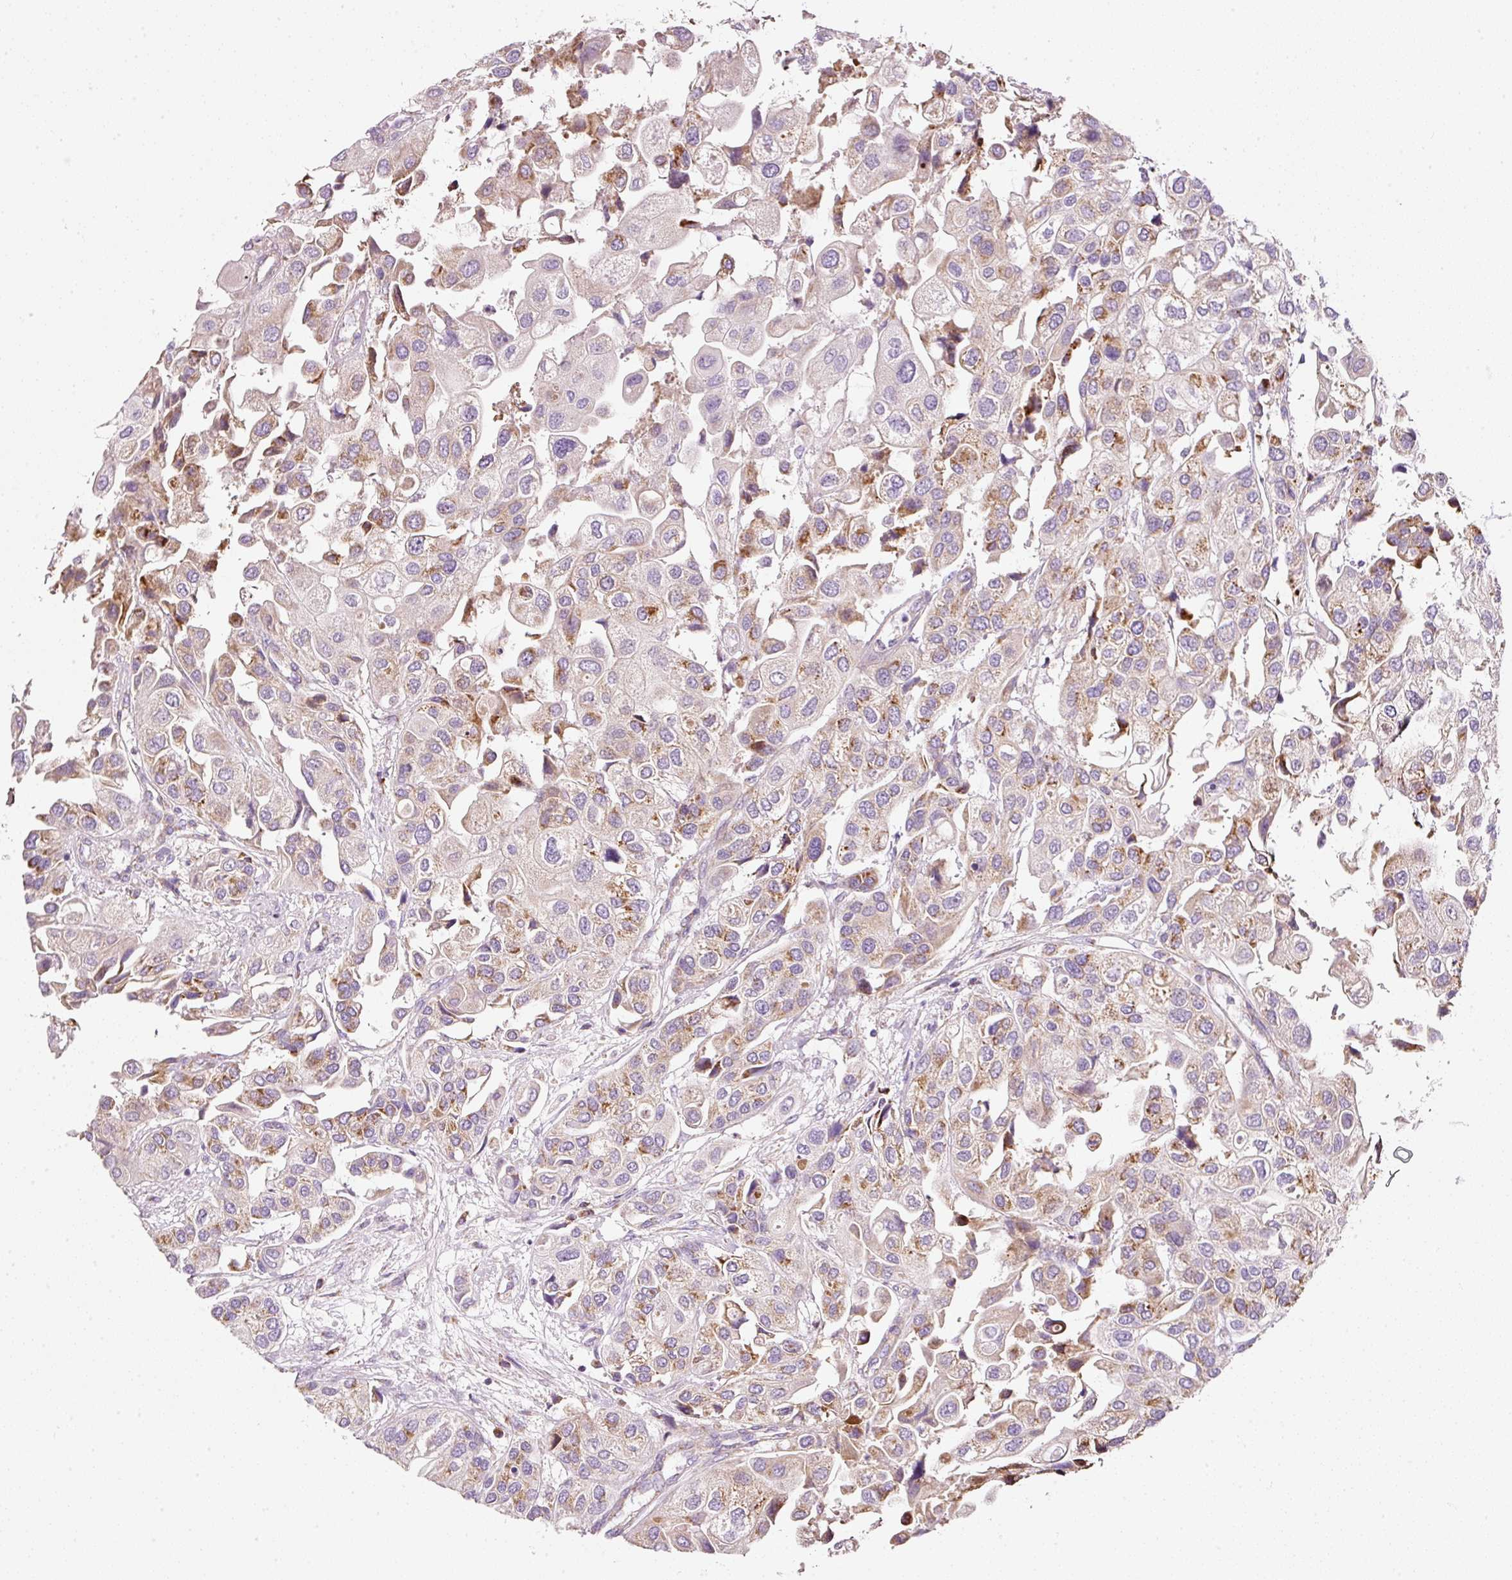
{"staining": {"intensity": "moderate", "quantity": "25%-75%", "location": "cytoplasmic/membranous"}, "tissue": "urothelial cancer", "cell_type": "Tumor cells", "image_type": "cancer", "snomed": [{"axis": "morphology", "description": "Urothelial carcinoma, High grade"}, {"axis": "topography", "description": "Urinary bladder"}], "caption": "Immunohistochemical staining of human urothelial cancer demonstrates medium levels of moderate cytoplasmic/membranous staining in about 25%-75% of tumor cells. (IHC, brightfield microscopy, high magnification).", "gene": "NDUFA1", "patient": {"sex": "female", "age": 64}}